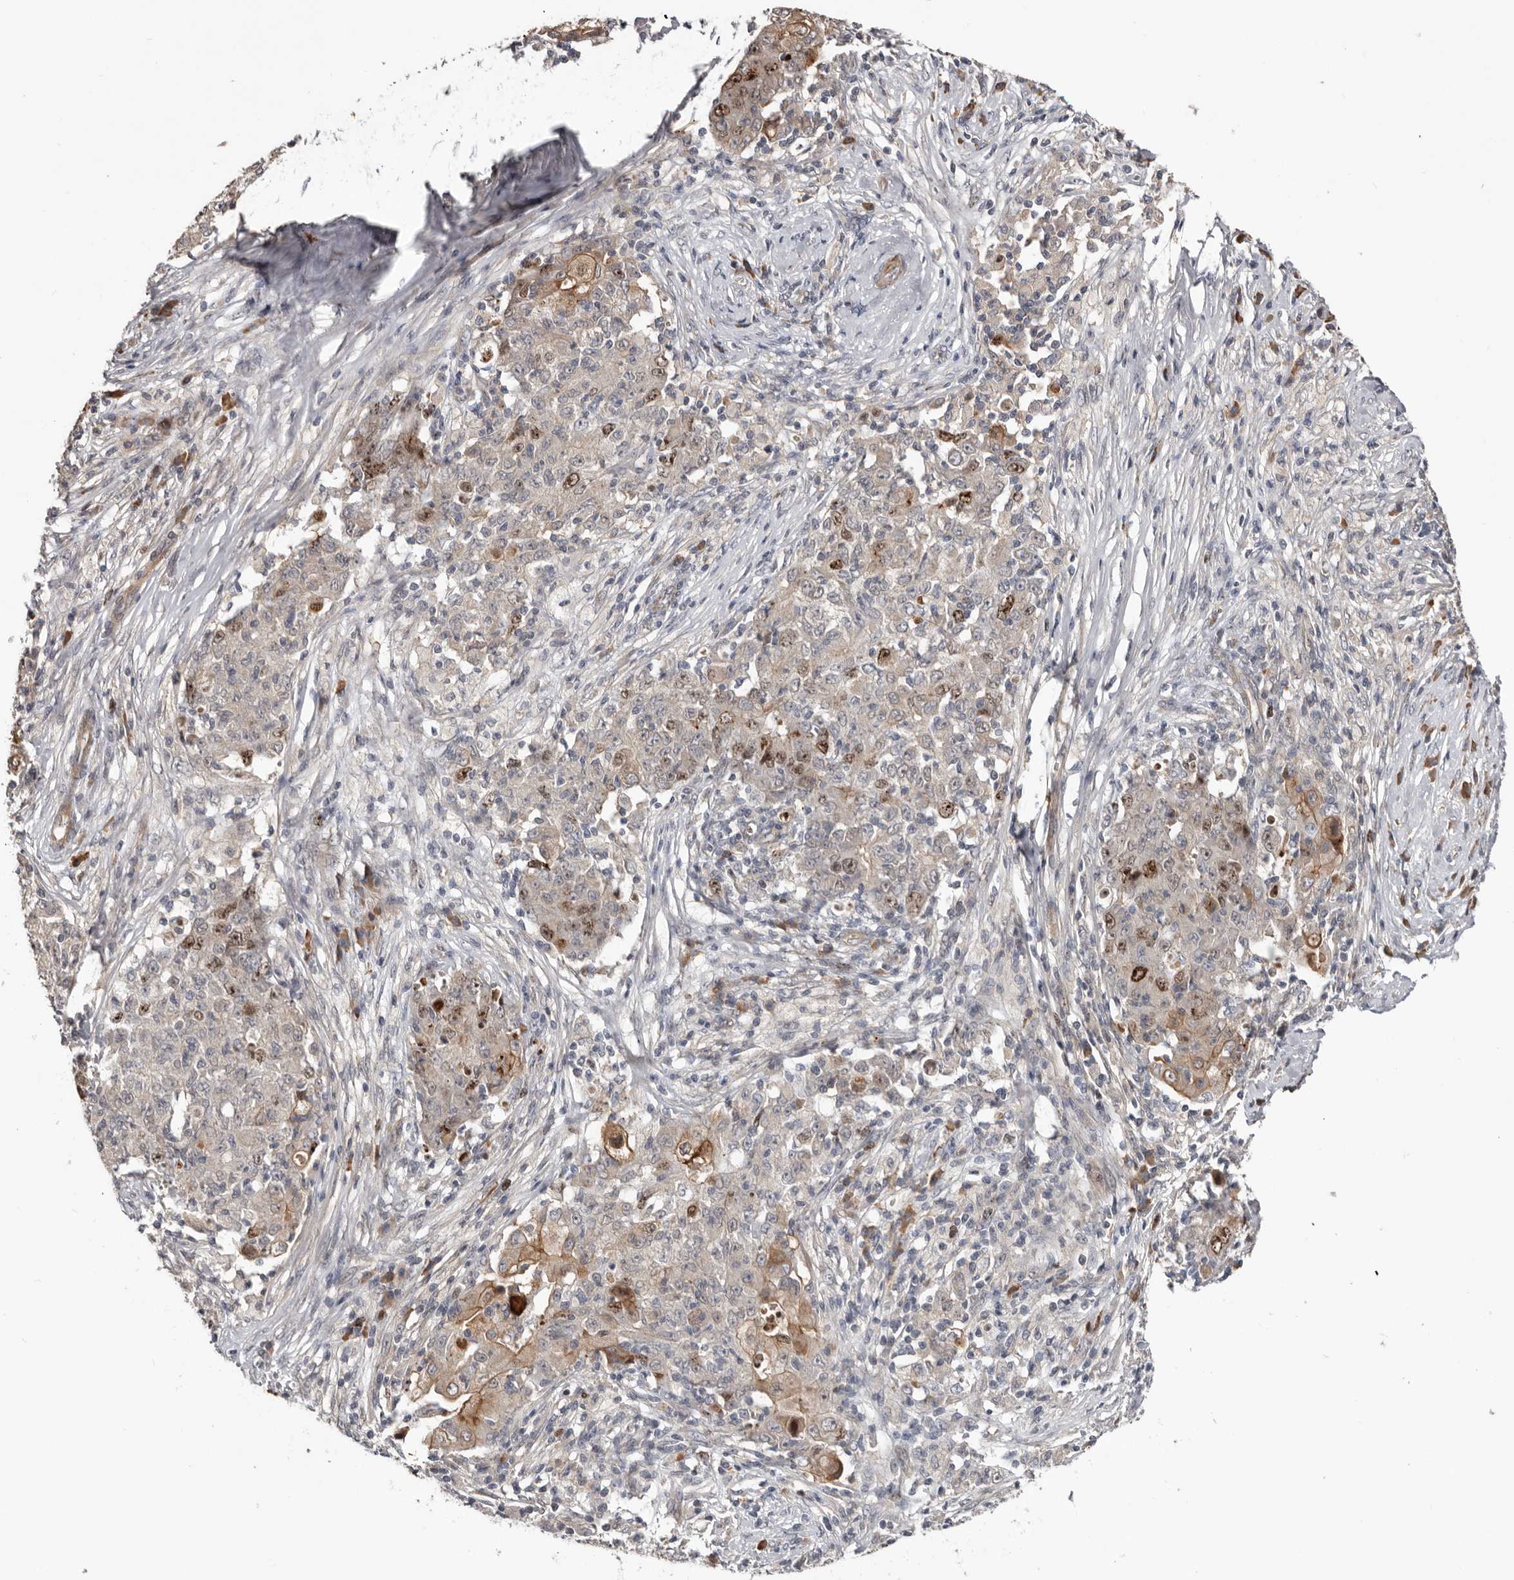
{"staining": {"intensity": "moderate", "quantity": "<25%", "location": "nuclear"}, "tissue": "ovarian cancer", "cell_type": "Tumor cells", "image_type": "cancer", "snomed": [{"axis": "morphology", "description": "Carcinoma, endometroid"}, {"axis": "topography", "description": "Ovary"}], "caption": "Protein staining displays moderate nuclear positivity in about <25% of tumor cells in ovarian cancer. (DAB (3,3'-diaminobenzidine) IHC with brightfield microscopy, high magnification).", "gene": "CDCA8", "patient": {"sex": "female", "age": 42}}